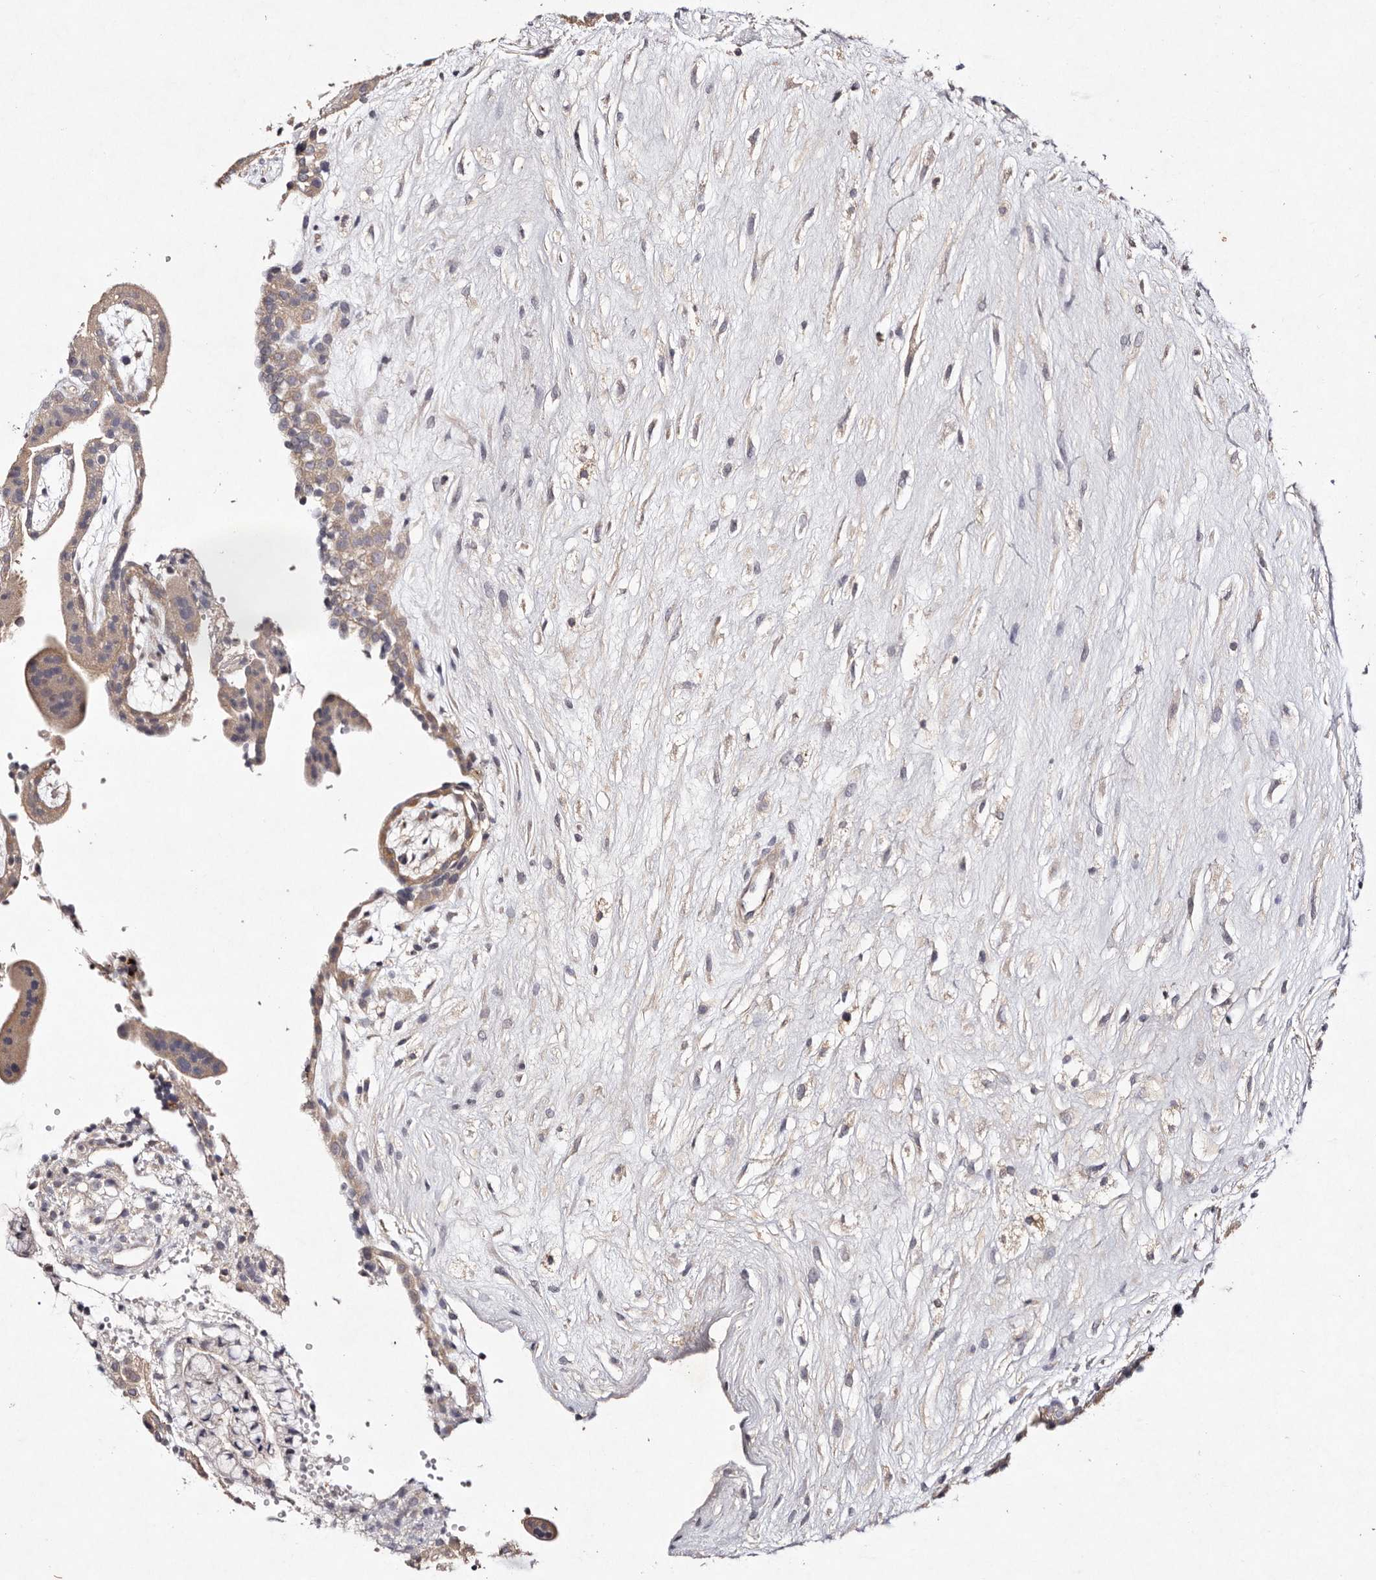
{"staining": {"intensity": "weak", "quantity": "<25%", "location": "cytoplasmic/membranous"}, "tissue": "placenta", "cell_type": "Decidual cells", "image_type": "normal", "snomed": [{"axis": "morphology", "description": "Normal tissue, NOS"}, {"axis": "topography", "description": "Placenta"}], "caption": "Immunohistochemistry (IHC) image of benign placenta stained for a protein (brown), which displays no expression in decidual cells. (DAB (3,3'-diaminobenzidine) immunohistochemistry visualized using brightfield microscopy, high magnification).", "gene": "TSC2", "patient": {"sex": "female", "age": 18}}